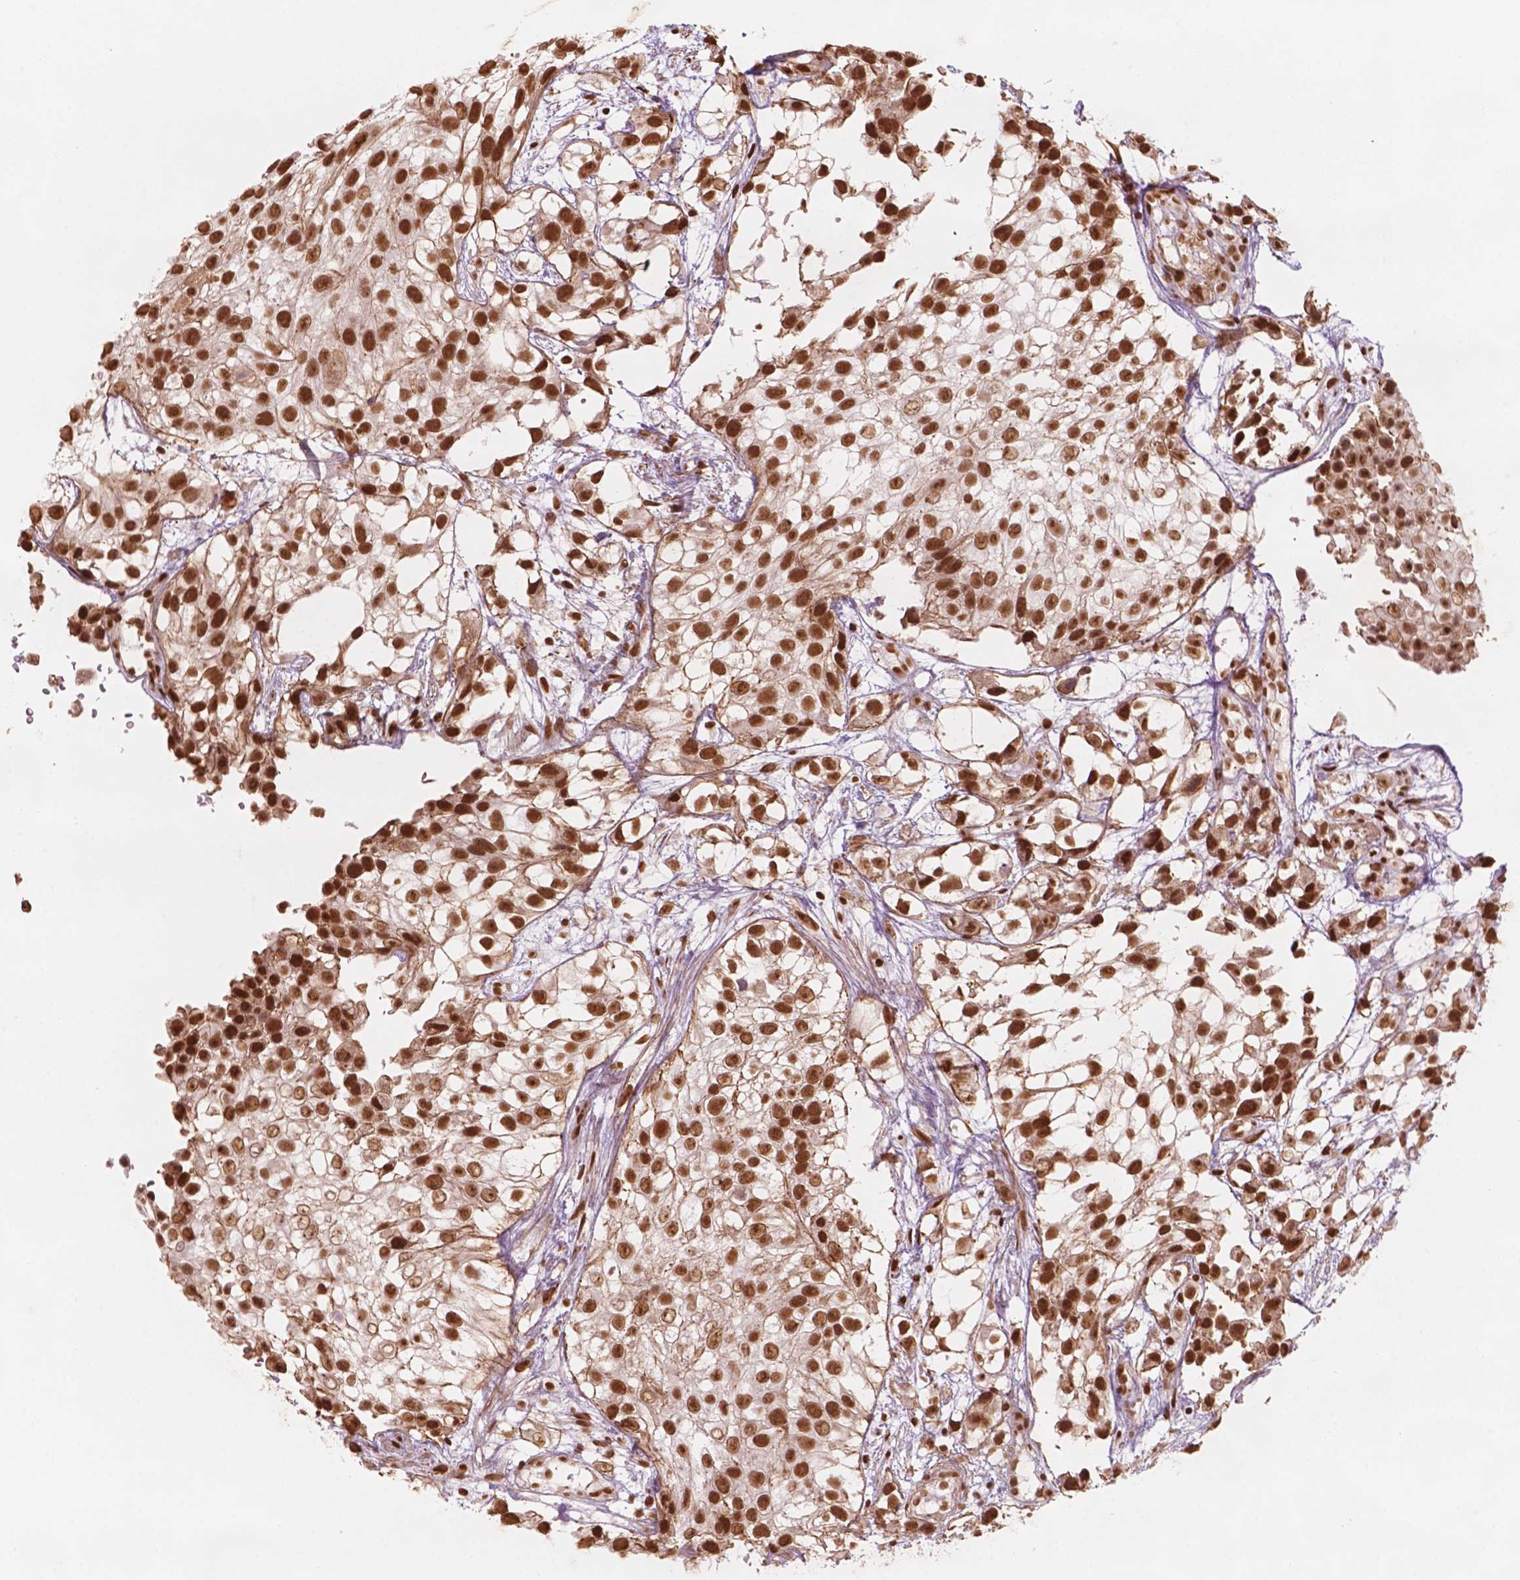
{"staining": {"intensity": "strong", "quantity": ">75%", "location": "nuclear"}, "tissue": "urothelial cancer", "cell_type": "Tumor cells", "image_type": "cancer", "snomed": [{"axis": "morphology", "description": "Urothelial carcinoma, High grade"}, {"axis": "topography", "description": "Urinary bladder"}], "caption": "Urothelial cancer was stained to show a protein in brown. There is high levels of strong nuclear positivity in about >75% of tumor cells.", "gene": "GTF3C5", "patient": {"sex": "male", "age": 56}}